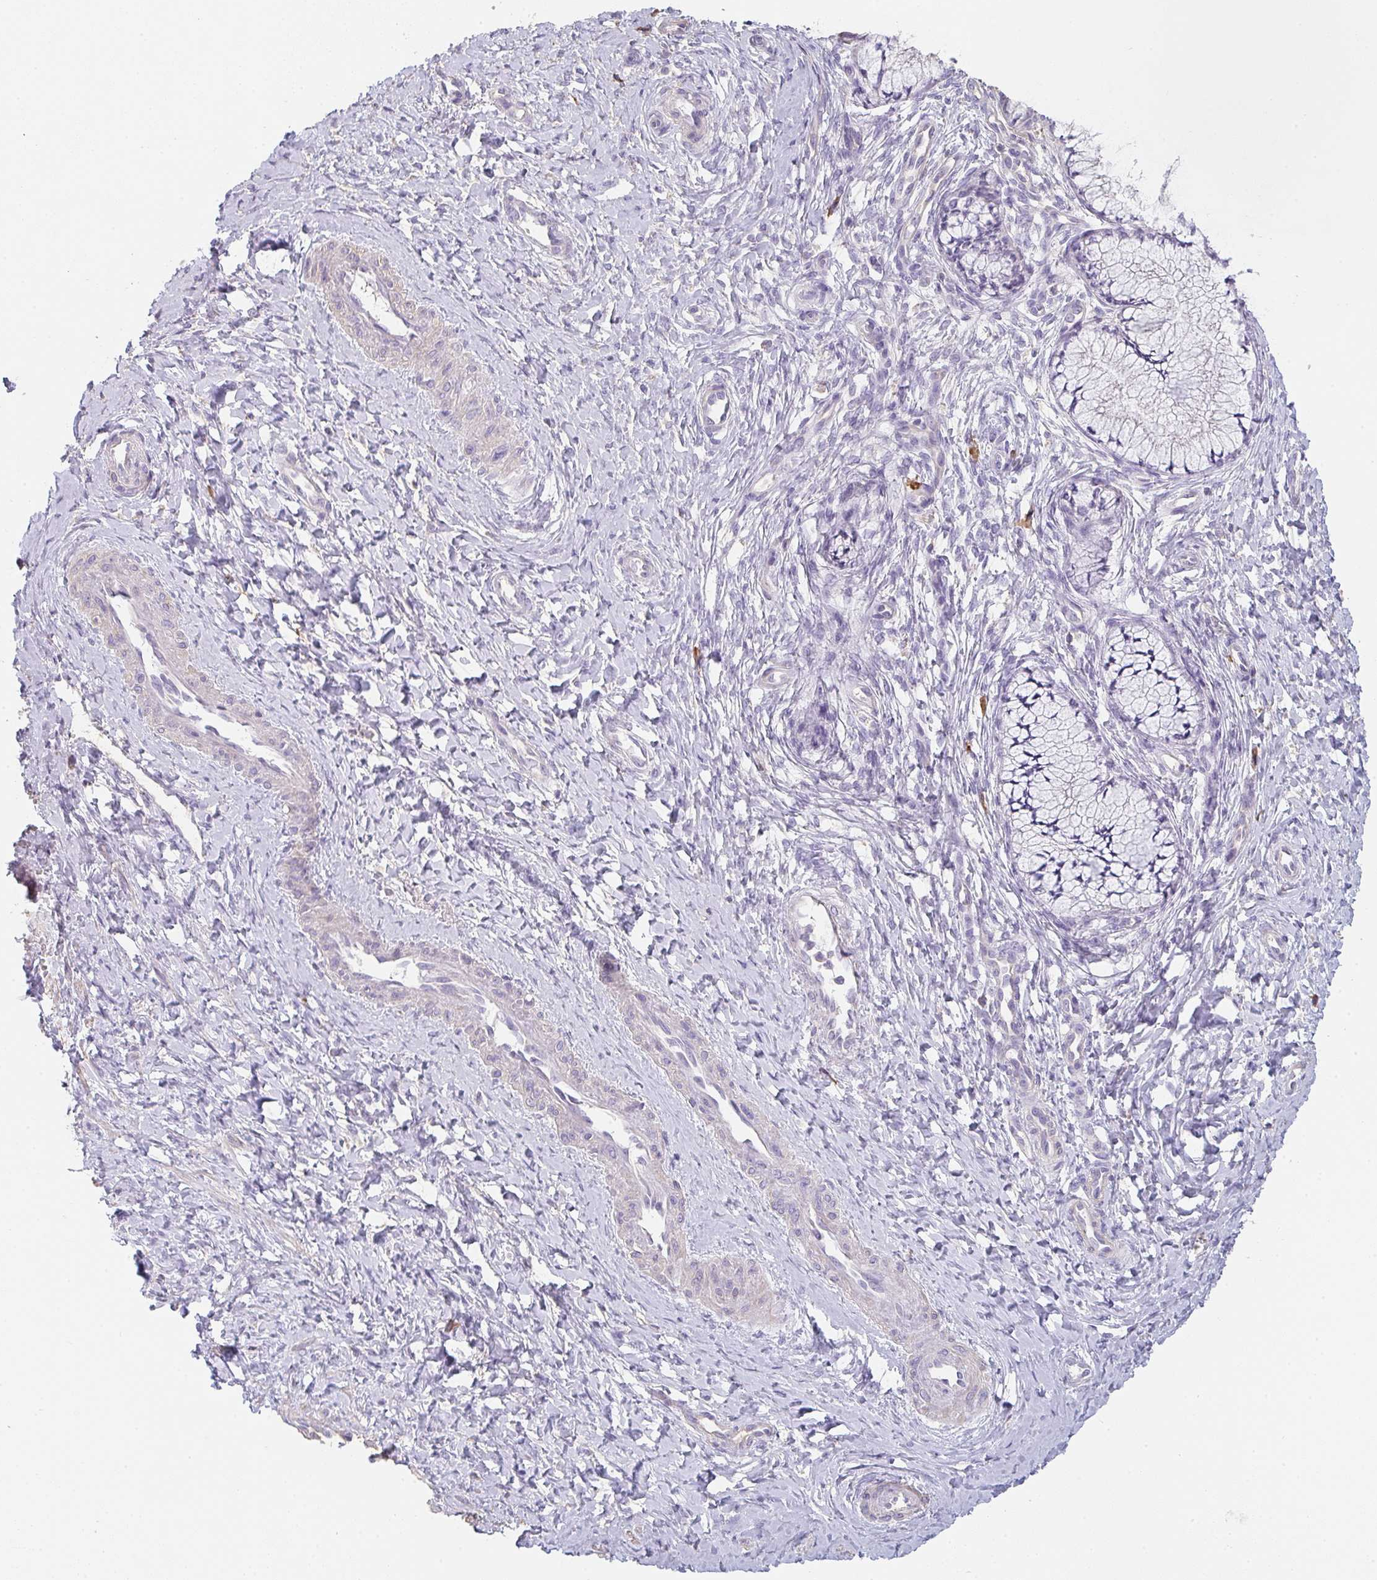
{"staining": {"intensity": "negative", "quantity": "none", "location": "none"}, "tissue": "cervix", "cell_type": "Glandular cells", "image_type": "normal", "snomed": [{"axis": "morphology", "description": "Normal tissue, NOS"}, {"axis": "topography", "description": "Cervix"}], "caption": "Protein analysis of benign cervix exhibits no significant positivity in glandular cells.", "gene": "ZNF215", "patient": {"sex": "female", "age": 37}}